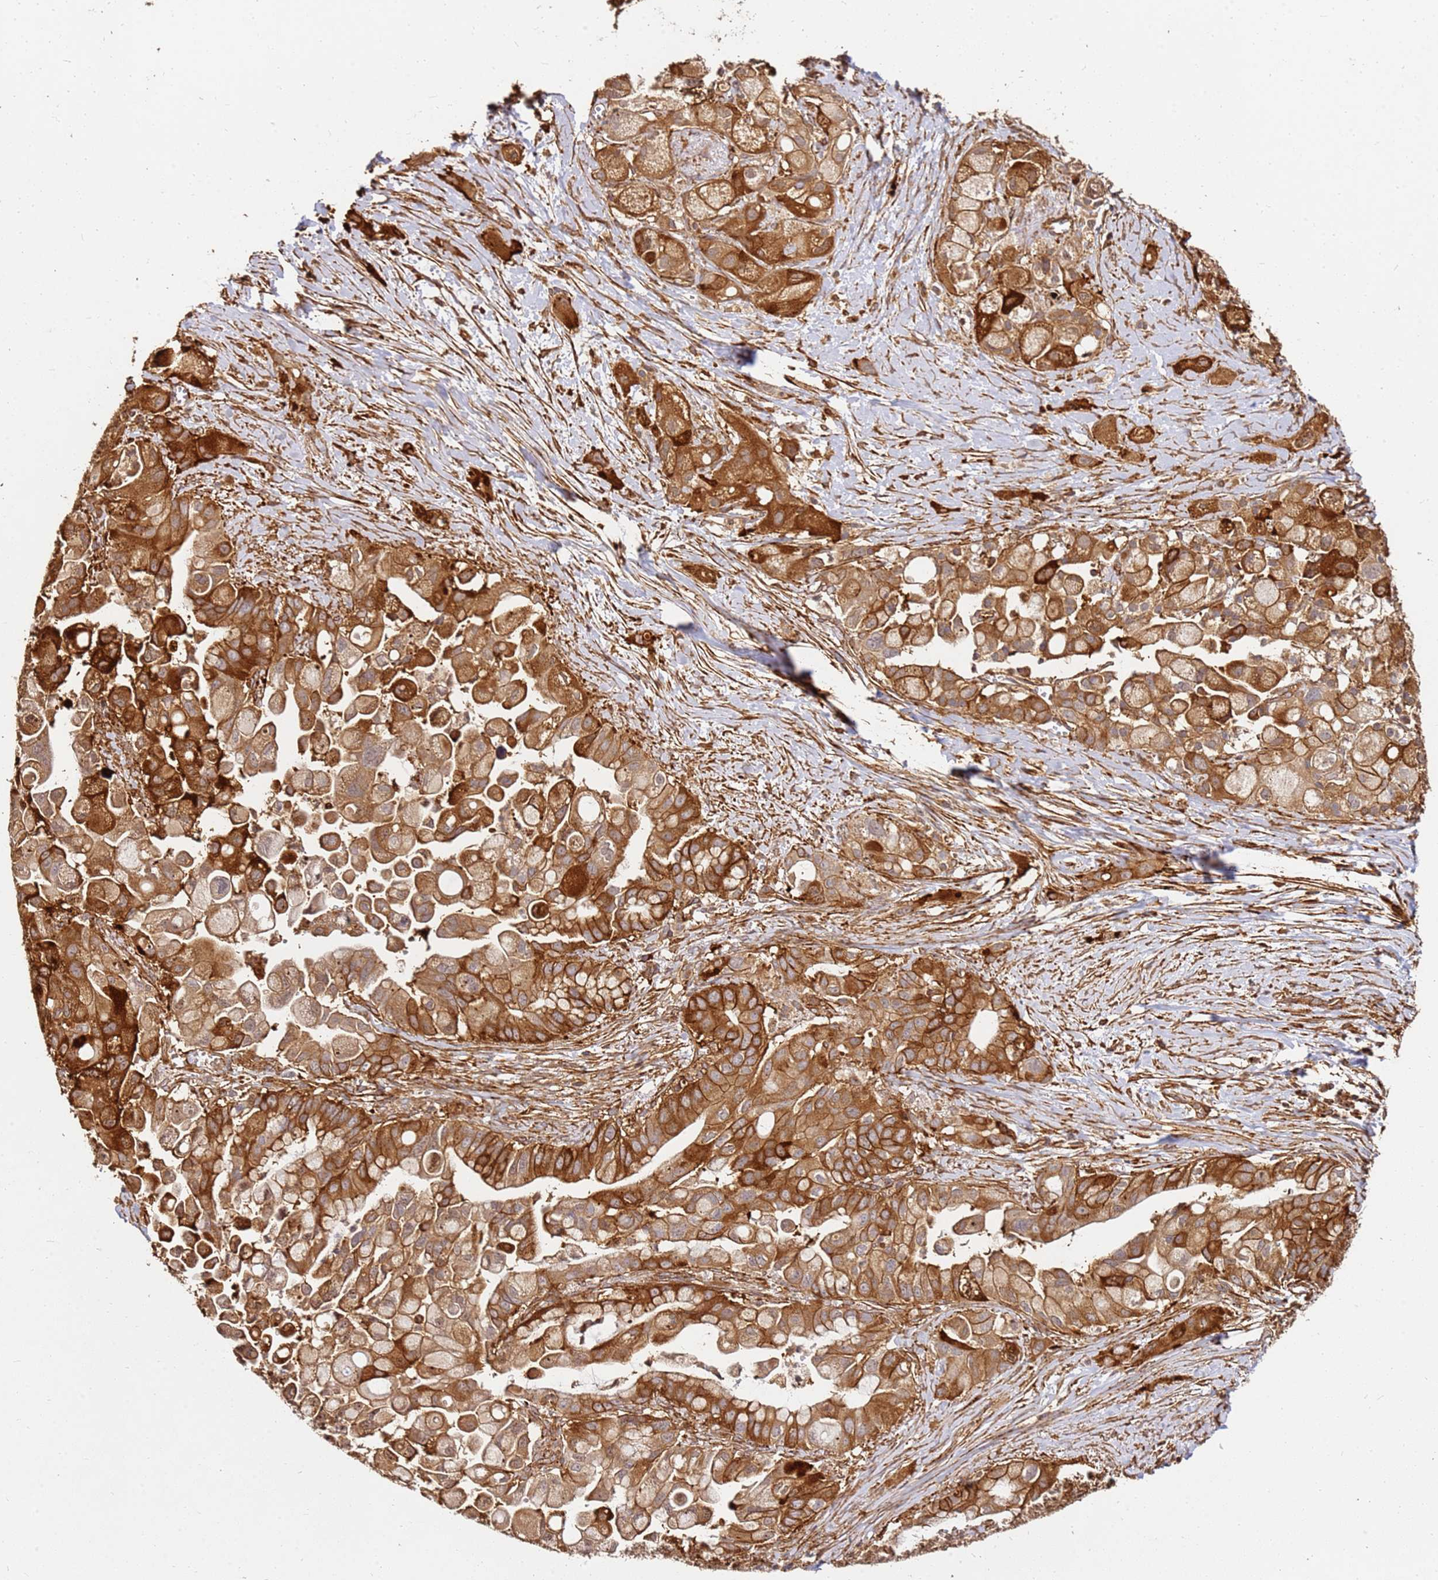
{"staining": {"intensity": "strong", "quantity": ">75%", "location": "cytoplasmic/membranous"}, "tissue": "pancreatic cancer", "cell_type": "Tumor cells", "image_type": "cancer", "snomed": [{"axis": "morphology", "description": "Adenocarcinoma, NOS"}, {"axis": "topography", "description": "Pancreas"}], "caption": "A photomicrograph showing strong cytoplasmic/membranous staining in about >75% of tumor cells in pancreatic adenocarcinoma, as visualized by brown immunohistochemical staining.", "gene": "DVL3", "patient": {"sex": "male", "age": 68}}